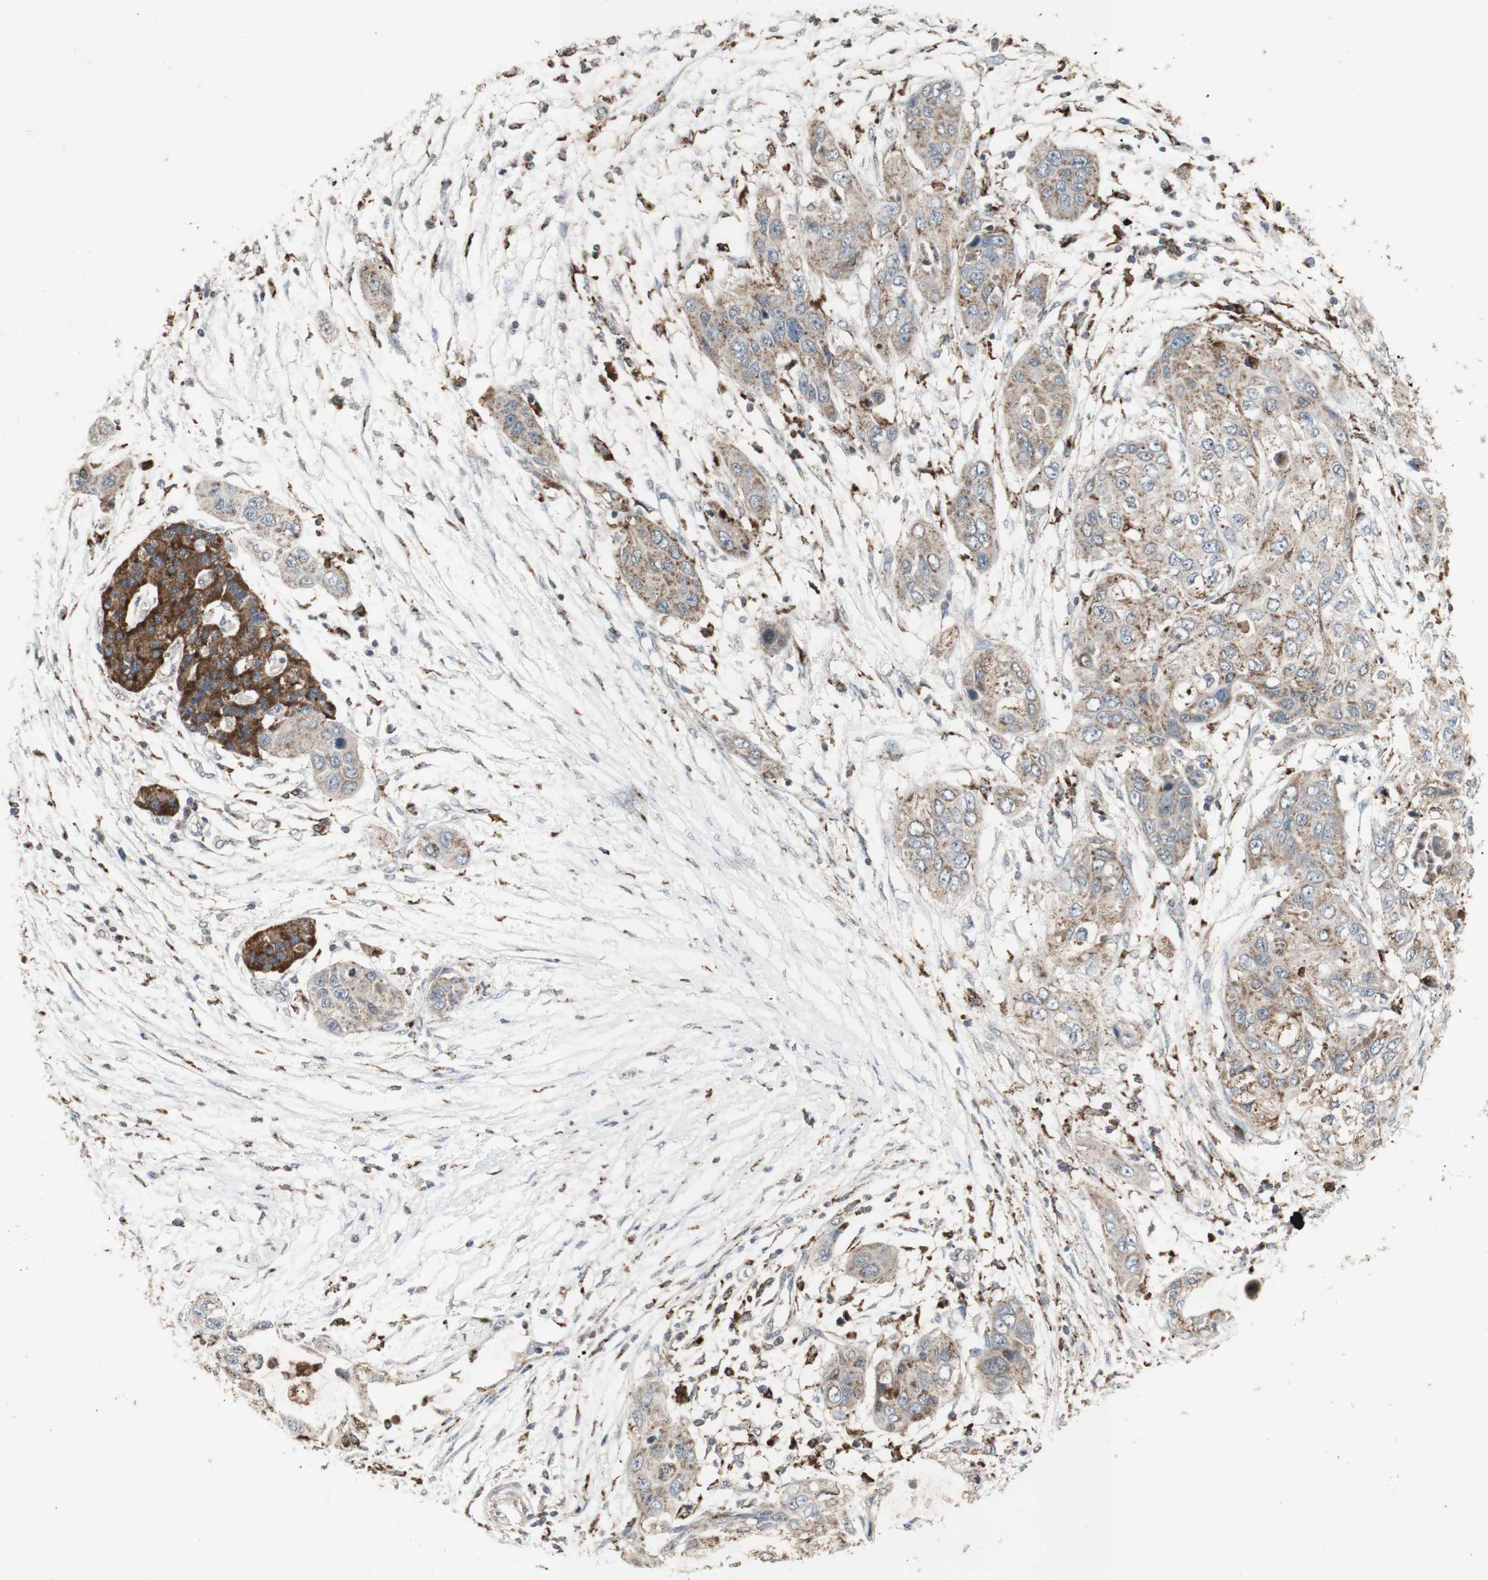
{"staining": {"intensity": "moderate", "quantity": "<25%", "location": "cytoplasmic/membranous"}, "tissue": "pancreatic cancer", "cell_type": "Tumor cells", "image_type": "cancer", "snomed": [{"axis": "morphology", "description": "Adenocarcinoma, NOS"}, {"axis": "topography", "description": "Pancreas"}], "caption": "A low amount of moderate cytoplasmic/membranous staining is seen in approximately <25% of tumor cells in pancreatic adenocarcinoma tissue.", "gene": "ATP6V1E1", "patient": {"sex": "female", "age": 70}}